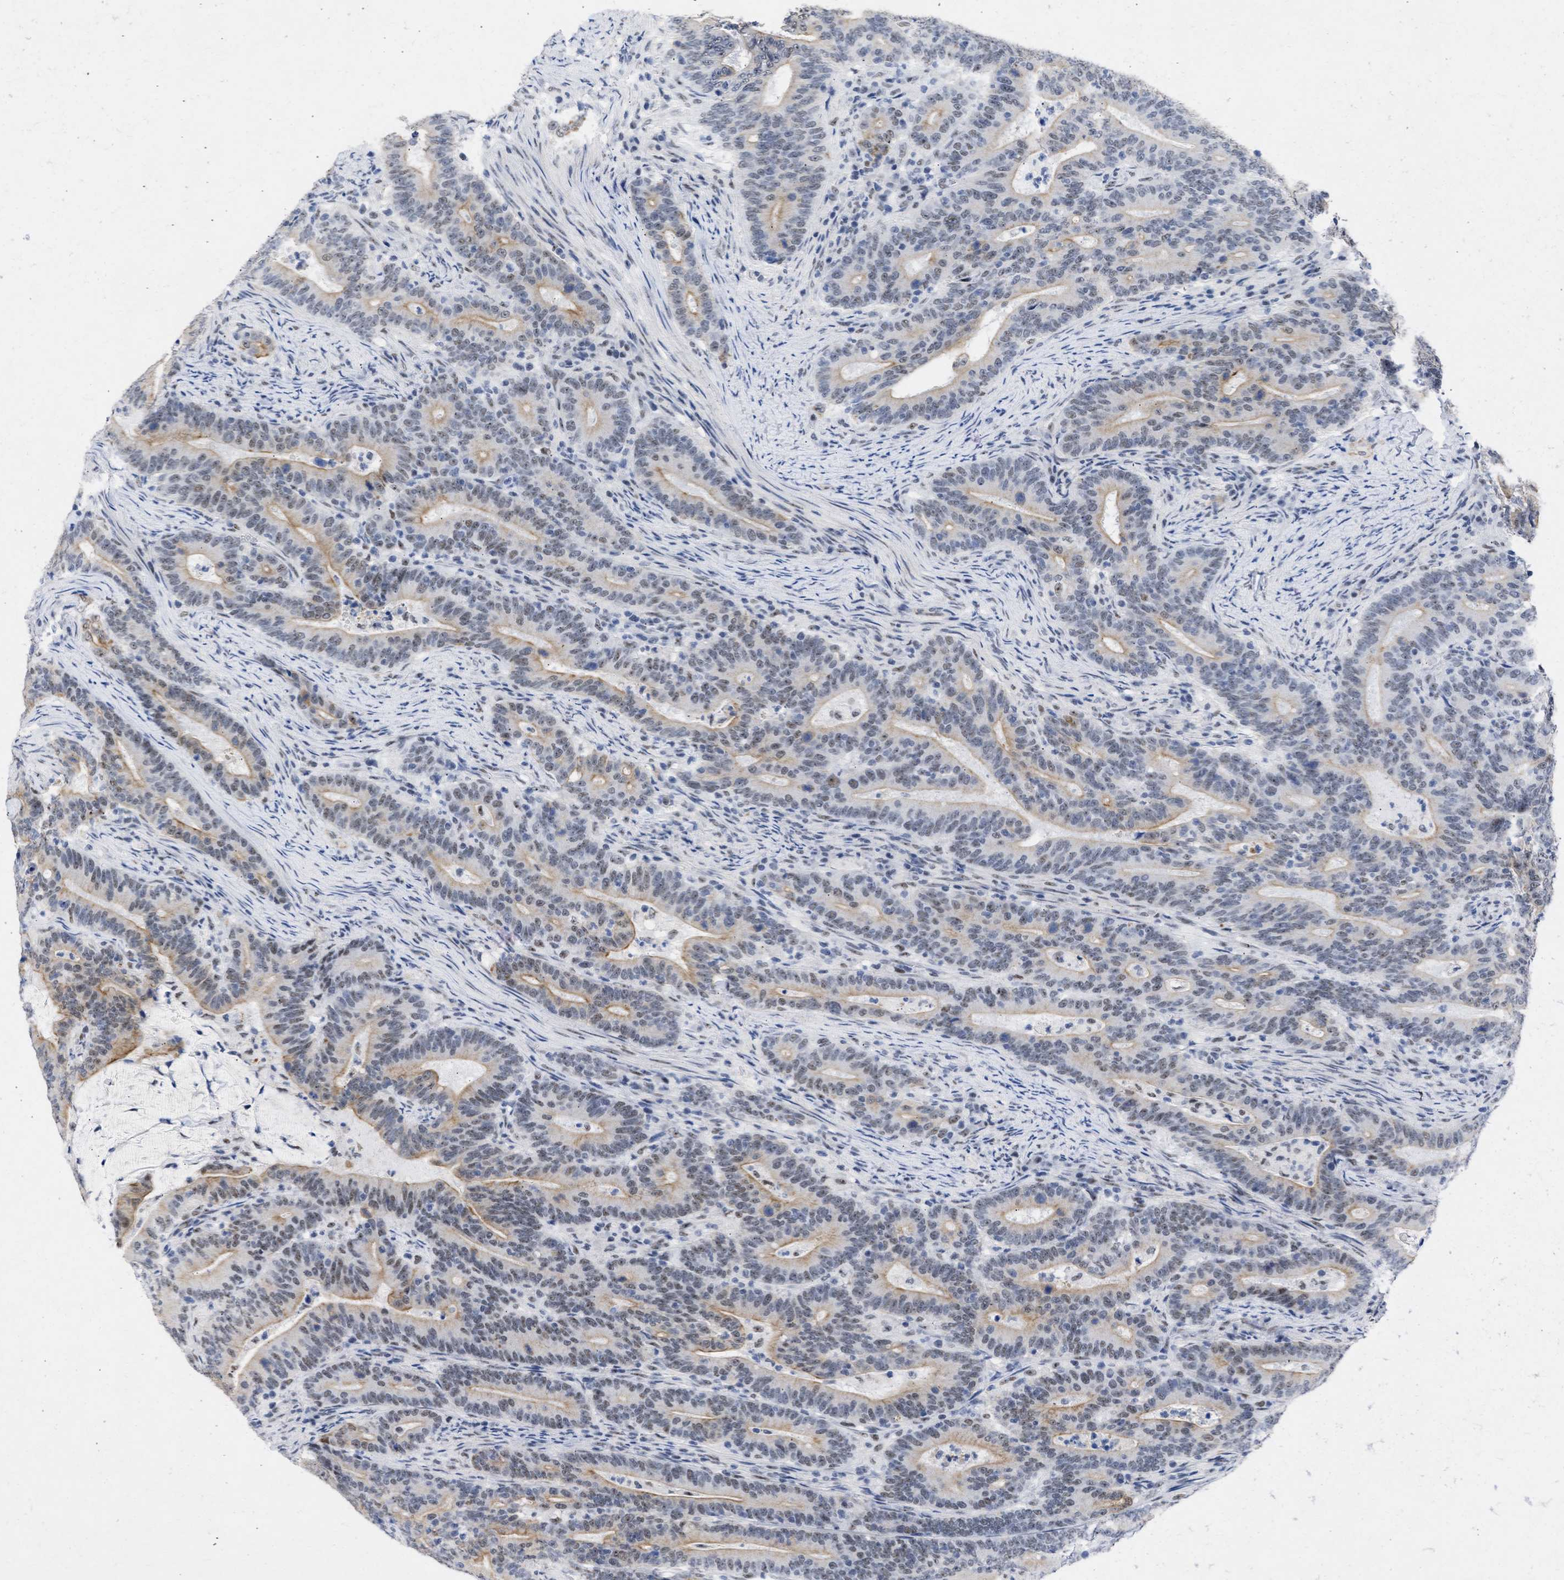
{"staining": {"intensity": "weak", "quantity": "25%-75%", "location": "cytoplasmic/membranous,nuclear"}, "tissue": "colorectal cancer", "cell_type": "Tumor cells", "image_type": "cancer", "snomed": [{"axis": "morphology", "description": "Adenocarcinoma, NOS"}, {"axis": "topography", "description": "Colon"}], "caption": "The histopathology image demonstrates immunohistochemical staining of colorectal adenocarcinoma. There is weak cytoplasmic/membranous and nuclear positivity is seen in about 25%-75% of tumor cells. (Brightfield microscopy of DAB IHC at high magnification).", "gene": "DDX41", "patient": {"sex": "female", "age": 66}}